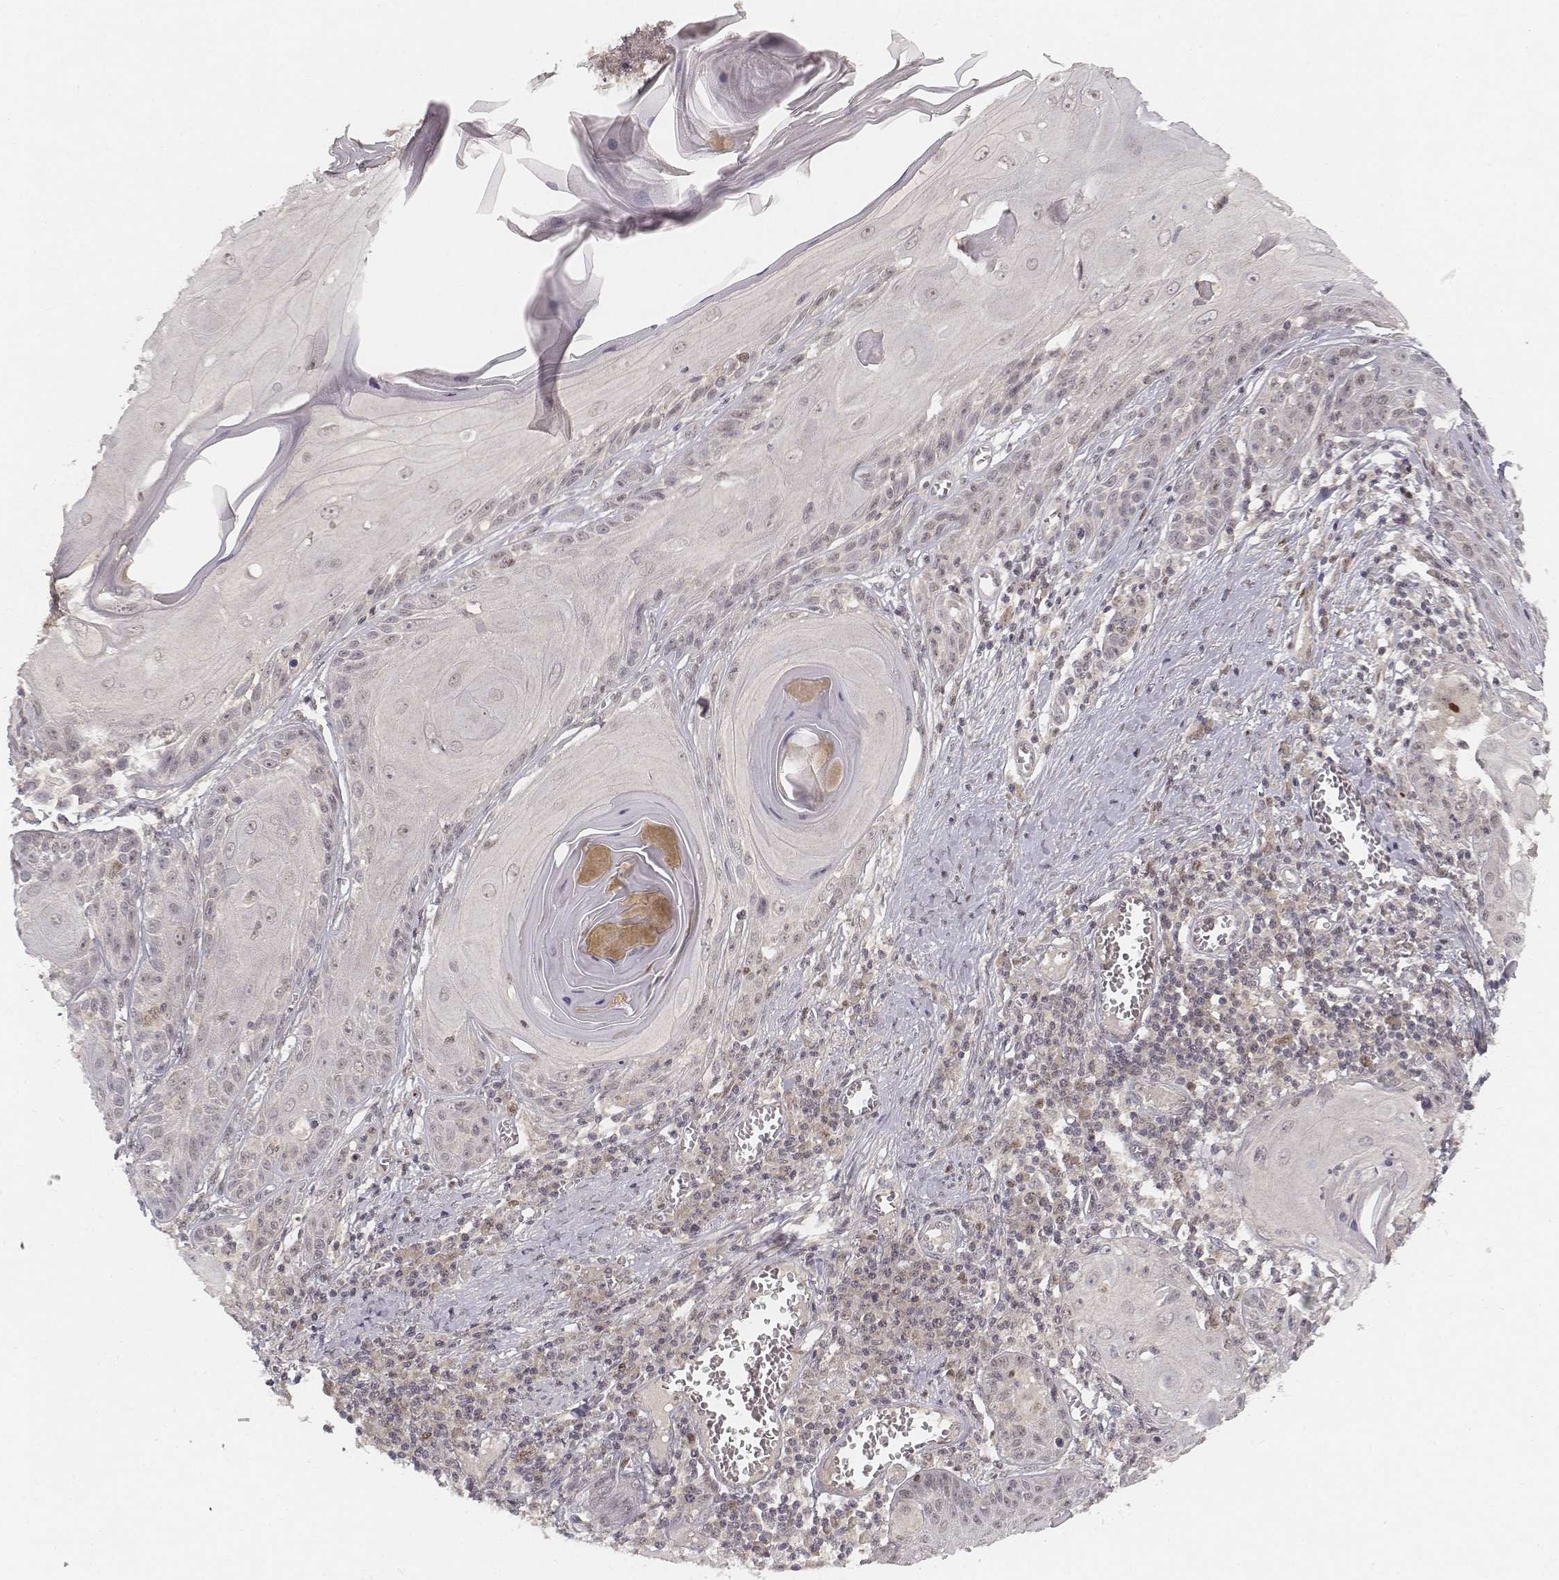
{"staining": {"intensity": "negative", "quantity": "none", "location": "none"}, "tissue": "skin cancer", "cell_type": "Tumor cells", "image_type": "cancer", "snomed": [{"axis": "morphology", "description": "Squamous cell carcinoma, NOS"}, {"axis": "topography", "description": "Skin"}, {"axis": "topography", "description": "Vulva"}], "caption": "This is a histopathology image of immunohistochemistry (IHC) staining of skin squamous cell carcinoma, which shows no staining in tumor cells.", "gene": "FANCD2", "patient": {"sex": "female", "age": 85}}